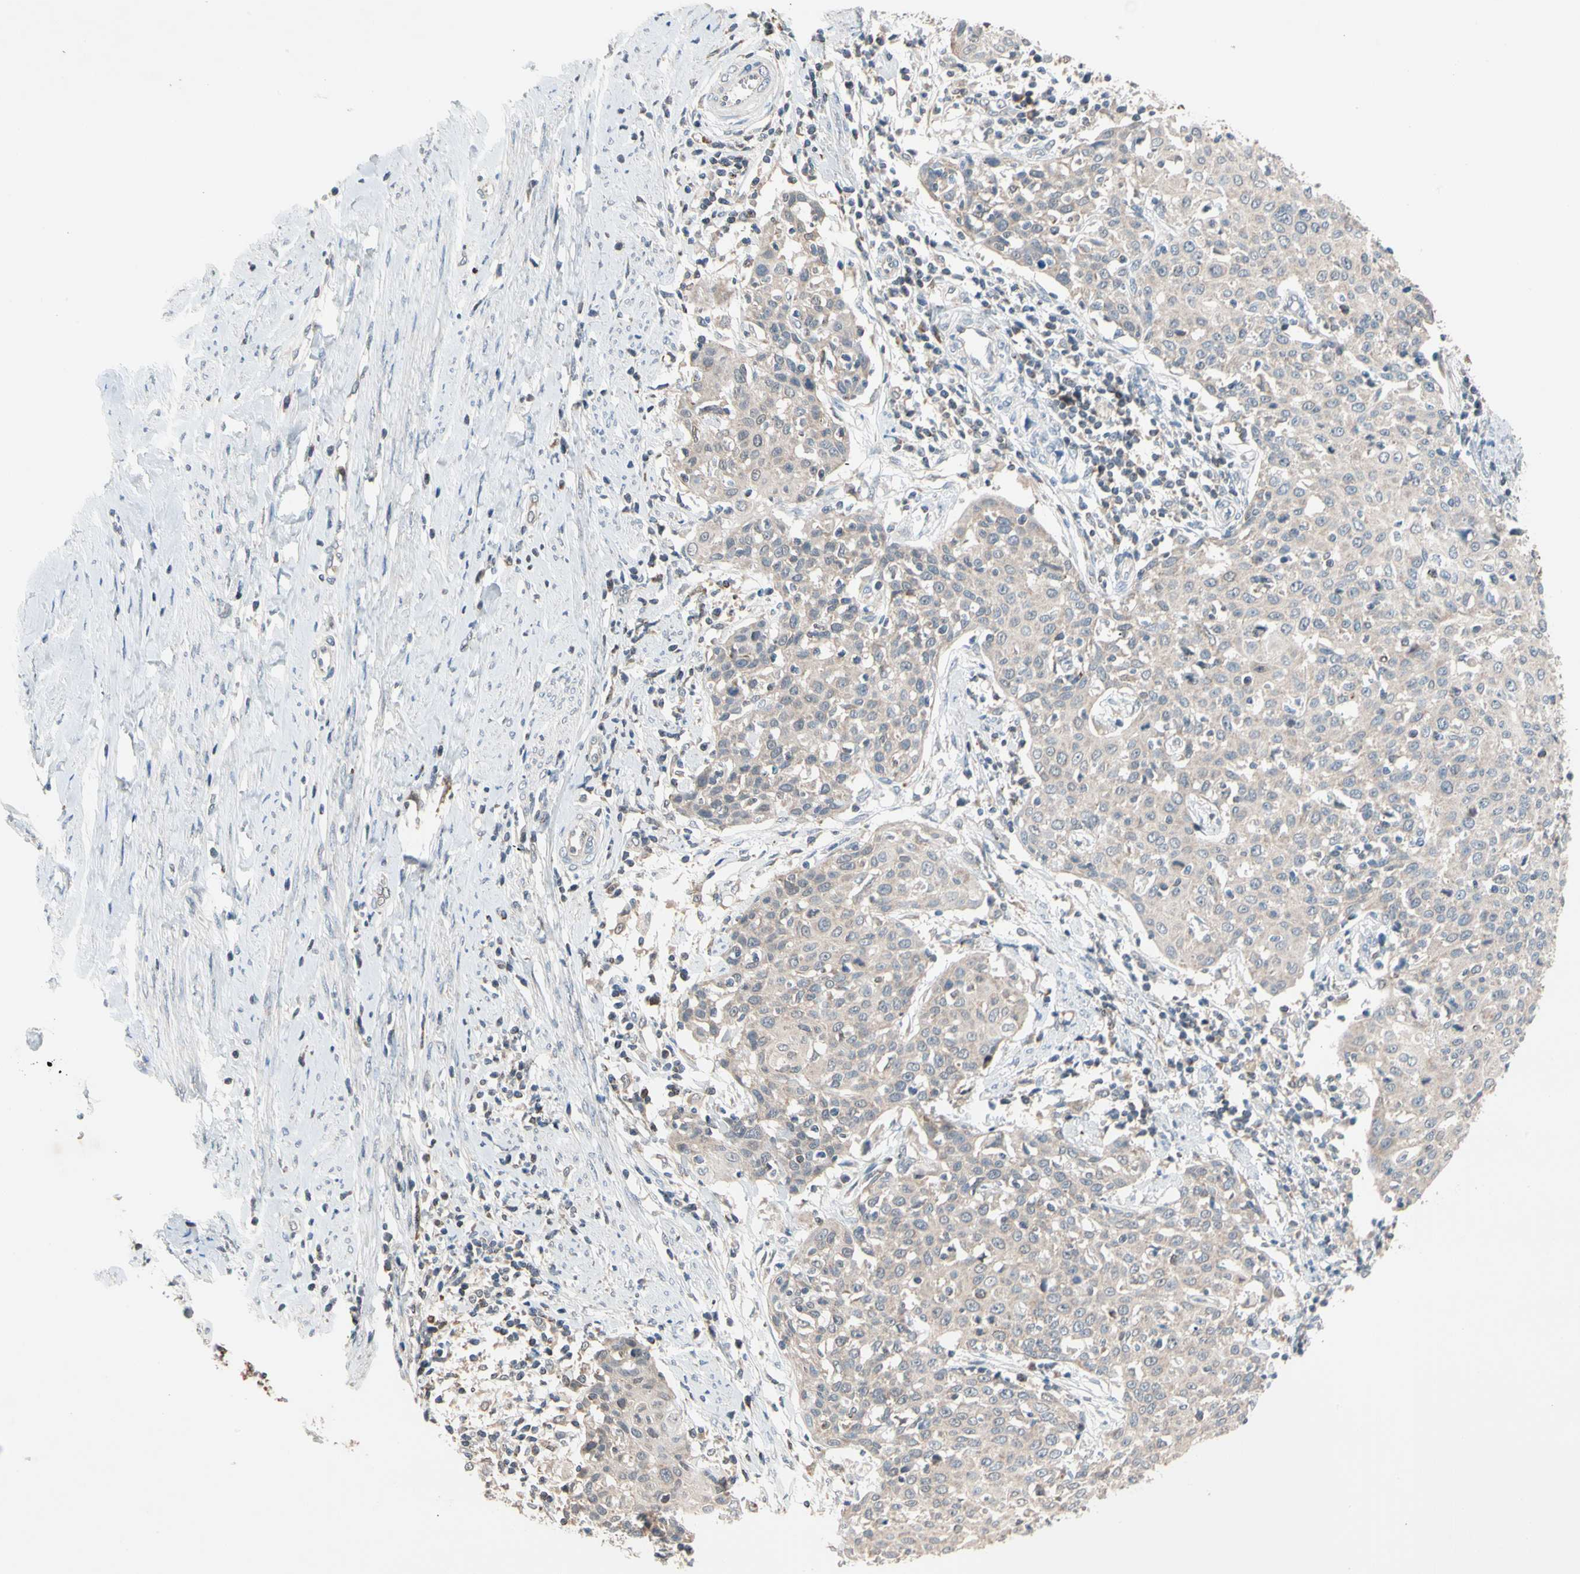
{"staining": {"intensity": "negative", "quantity": "none", "location": "none"}, "tissue": "cervical cancer", "cell_type": "Tumor cells", "image_type": "cancer", "snomed": [{"axis": "morphology", "description": "Squamous cell carcinoma, NOS"}, {"axis": "topography", "description": "Cervix"}], "caption": "Tumor cells show no significant protein expression in squamous cell carcinoma (cervical).", "gene": "MTHFS", "patient": {"sex": "female", "age": 38}}